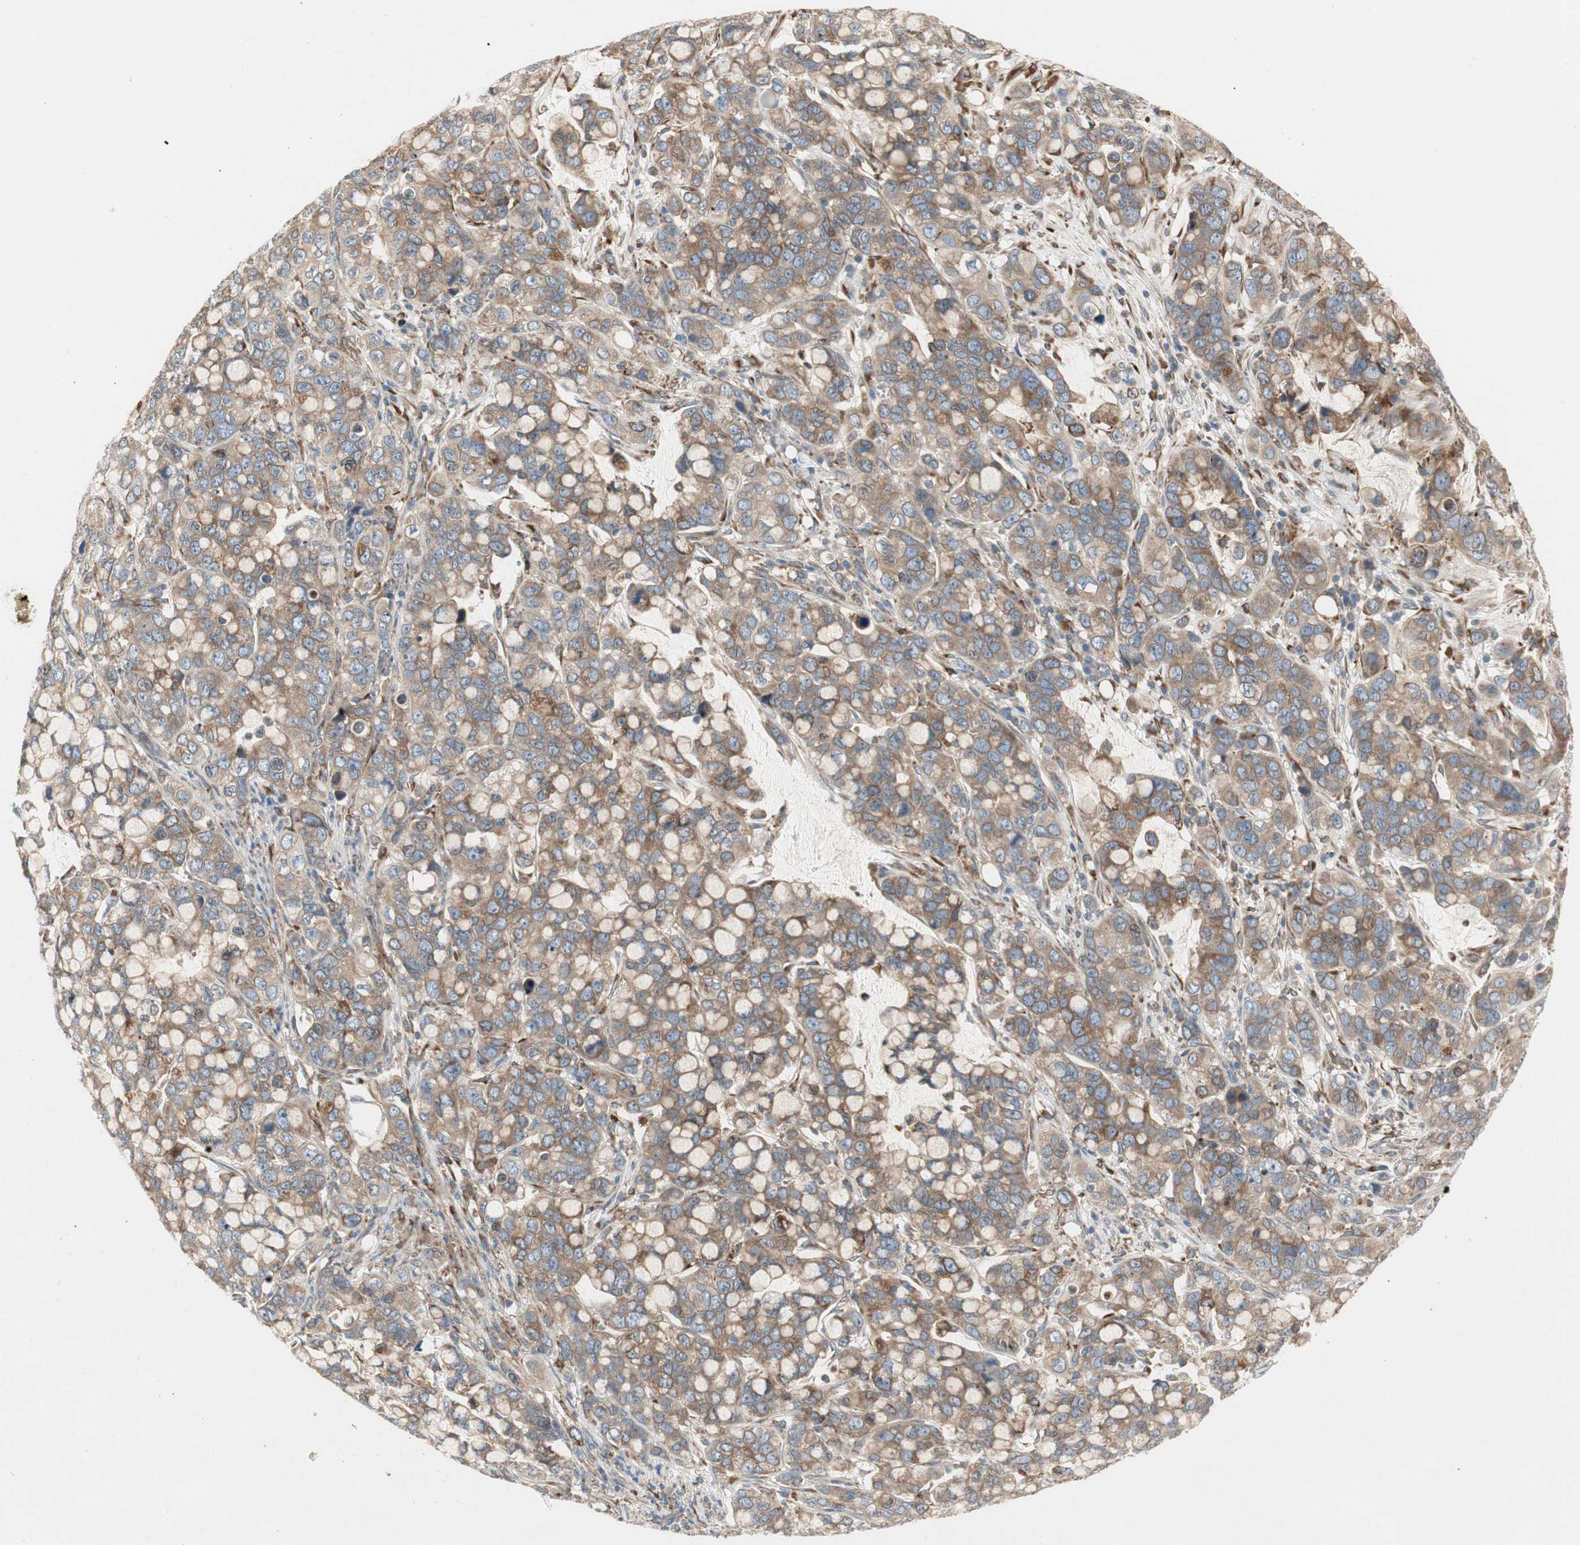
{"staining": {"intensity": "moderate", "quantity": ">75%", "location": "cytoplasmic/membranous"}, "tissue": "stomach cancer", "cell_type": "Tumor cells", "image_type": "cancer", "snomed": [{"axis": "morphology", "description": "Adenocarcinoma, NOS"}, {"axis": "topography", "description": "Stomach, lower"}], "caption": "Tumor cells show medium levels of moderate cytoplasmic/membranous positivity in approximately >75% of cells in human adenocarcinoma (stomach).", "gene": "H6PD", "patient": {"sex": "male", "age": 84}}